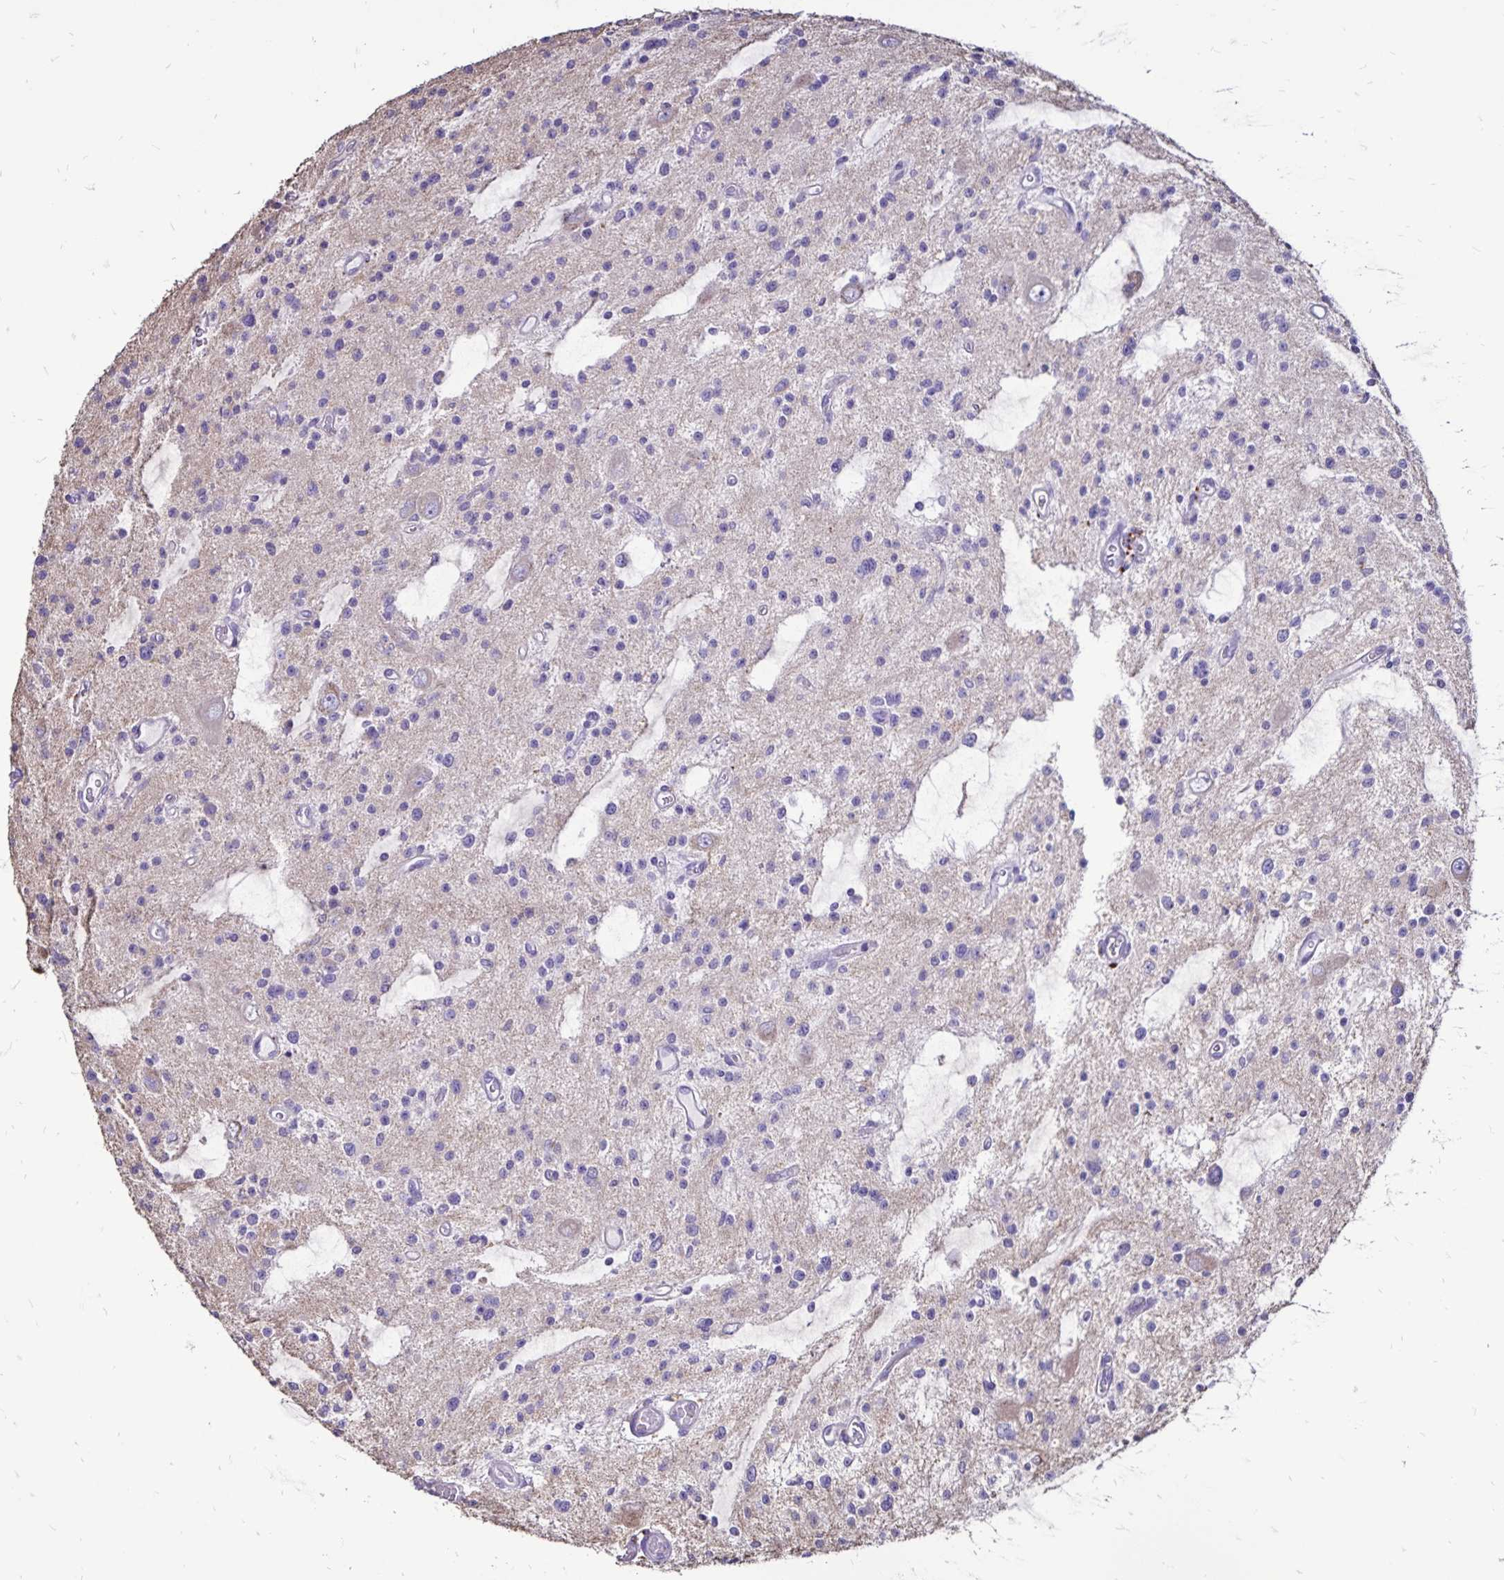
{"staining": {"intensity": "negative", "quantity": "none", "location": "none"}, "tissue": "glioma", "cell_type": "Tumor cells", "image_type": "cancer", "snomed": [{"axis": "morphology", "description": "Glioma, malignant, Low grade"}, {"axis": "topography", "description": "Brain"}], "caption": "Tumor cells are negative for protein expression in human glioma. (DAB immunohistochemistry visualized using brightfield microscopy, high magnification).", "gene": "EVPL", "patient": {"sex": "male", "age": 43}}